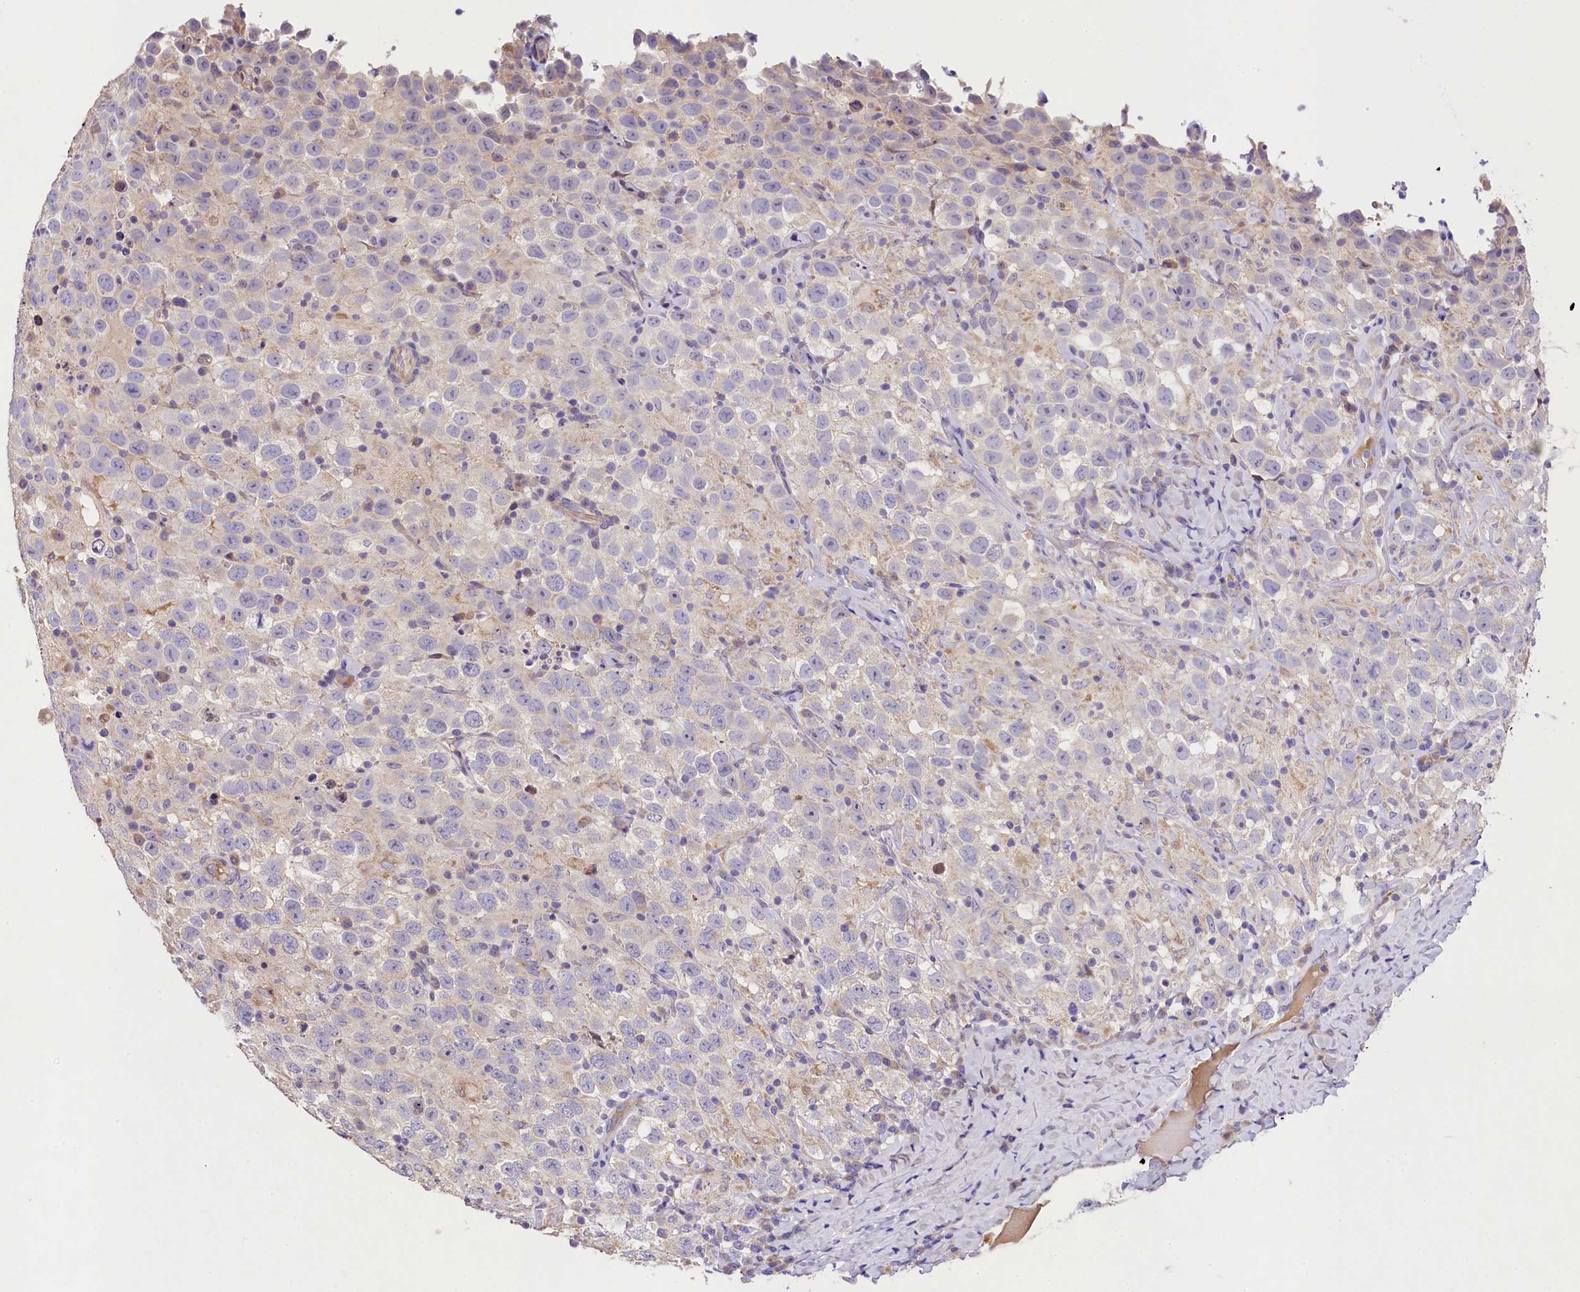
{"staining": {"intensity": "negative", "quantity": "none", "location": "none"}, "tissue": "testis cancer", "cell_type": "Tumor cells", "image_type": "cancer", "snomed": [{"axis": "morphology", "description": "Seminoma, NOS"}, {"axis": "topography", "description": "Testis"}], "caption": "IHC image of testis cancer stained for a protein (brown), which demonstrates no expression in tumor cells.", "gene": "FXYD6", "patient": {"sex": "male", "age": 41}}